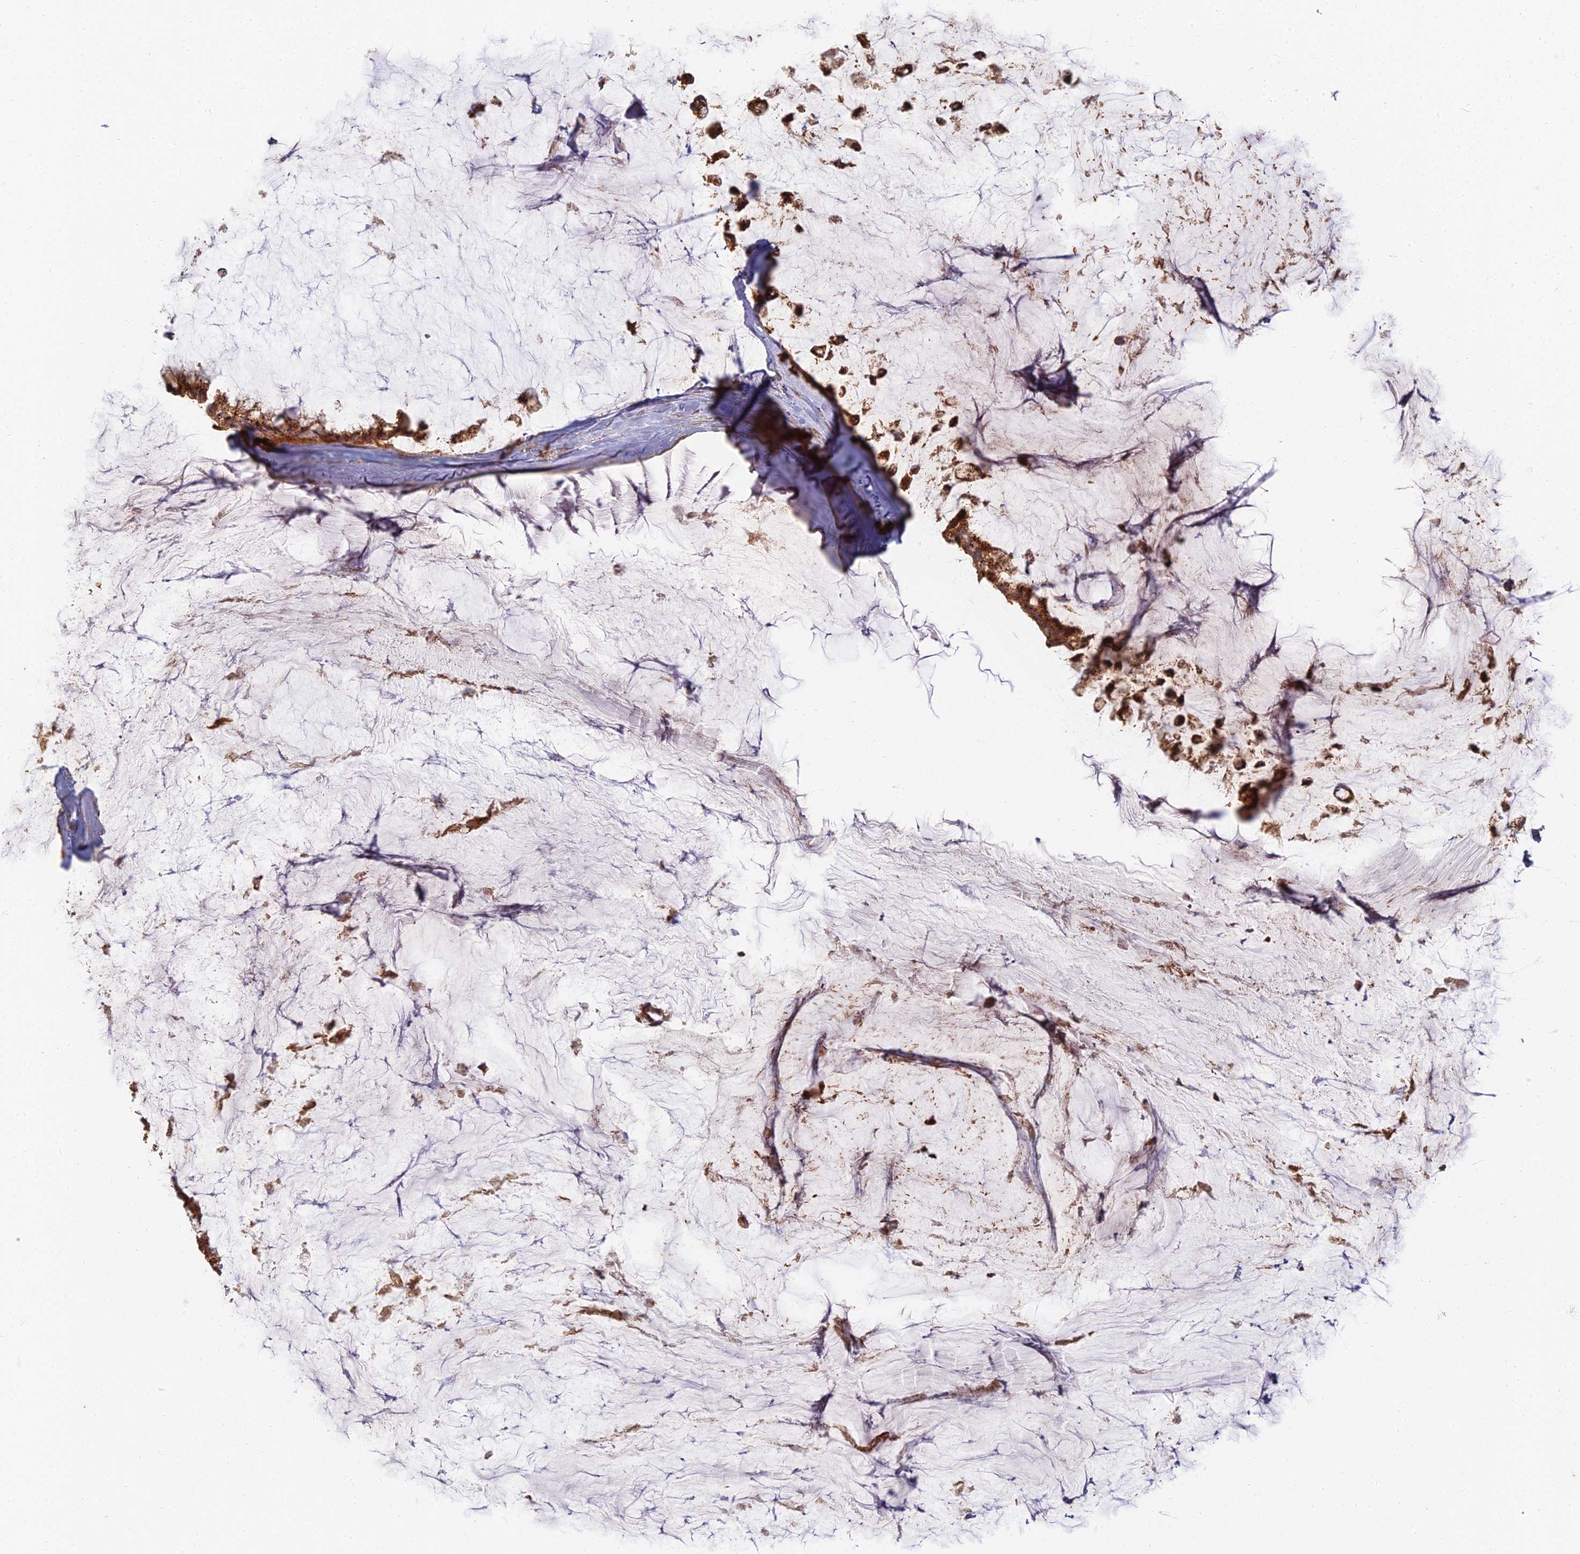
{"staining": {"intensity": "strong", "quantity": ">75%", "location": "cytoplasmic/membranous"}, "tissue": "ovarian cancer", "cell_type": "Tumor cells", "image_type": "cancer", "snomed": [{"axis": "morphology", "description": "Cystadenocarcinoma, mucinous, NOS"}, {"axis": "topography", "description": "Ovary"}], "caption": "Immunohistochemistry (IHC) image of neoplastic tissue: mucinous cystadenocarcinoma (ovarian) stained using immunohistochemistry (IHC) displays high levels of strong protein expression localized specifically in the cytoplasmic/membranous of tumor cells, appearing as a cytoplasmic/membranous brown color.", "gene": "INO80D", "patient": {"sex": "female", "age": 39}}